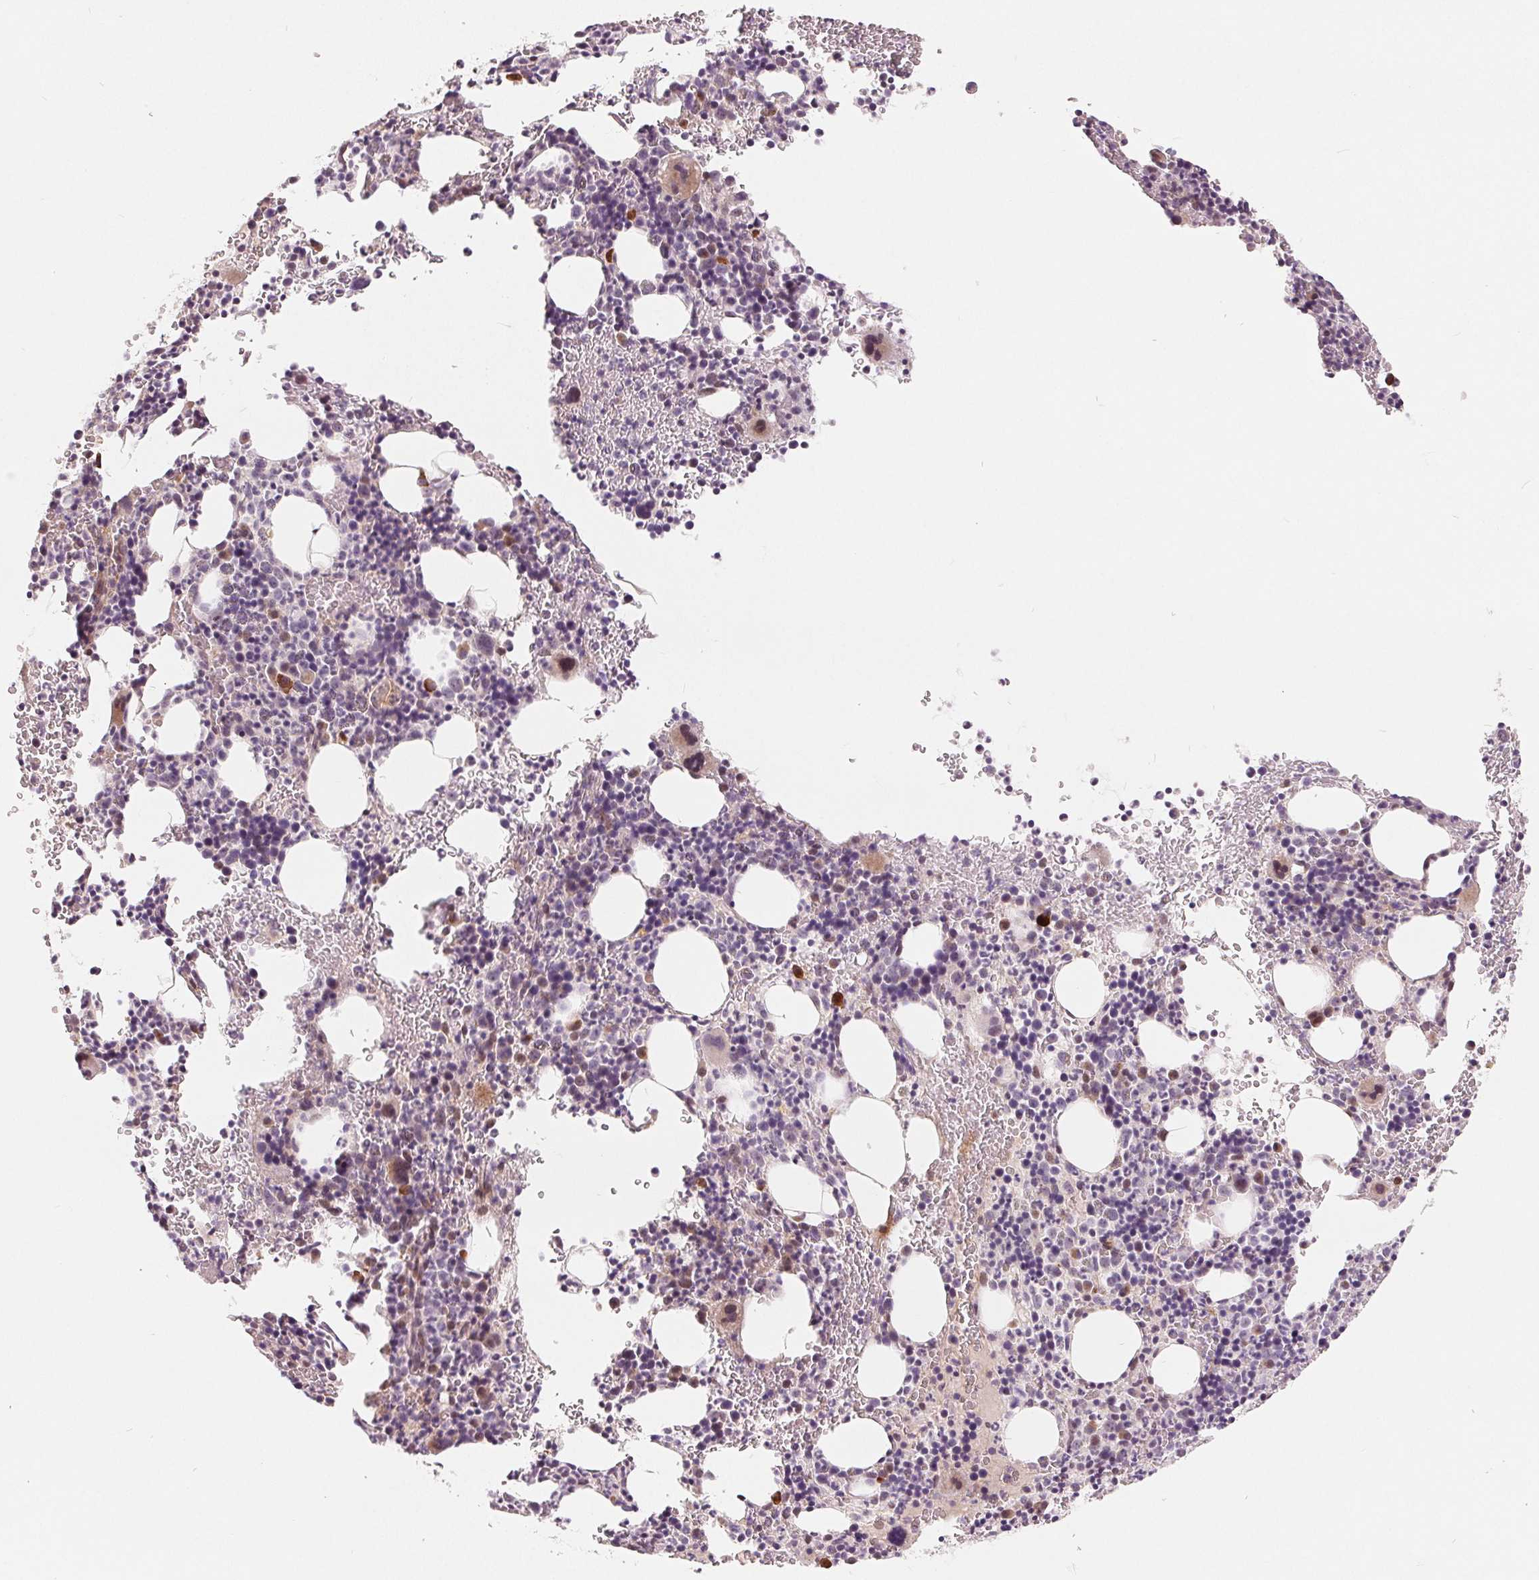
{"staining": {"intensity": "moderate", "quantity": "<25%", "location": "cytoplasmic/membranous,nuclear"}, "tissue": "bone marrow", "cell_type": "Hematopoietic cells", "image_type": "normal", "snomed": [{"axis": "morphology", "description": "Normal tissue, NOS"}, {"axis": "topography", "description": "Bone marrow"}], "caption": "DAB immunohistochemical staining of normal human bone marrow exhibits moderate cytoplasmic/membranous,nuclear protein expression in about <25% of hematopoietic cells.", "gene": "NRG2", "patient": {"sex": "male", "age": 63}}